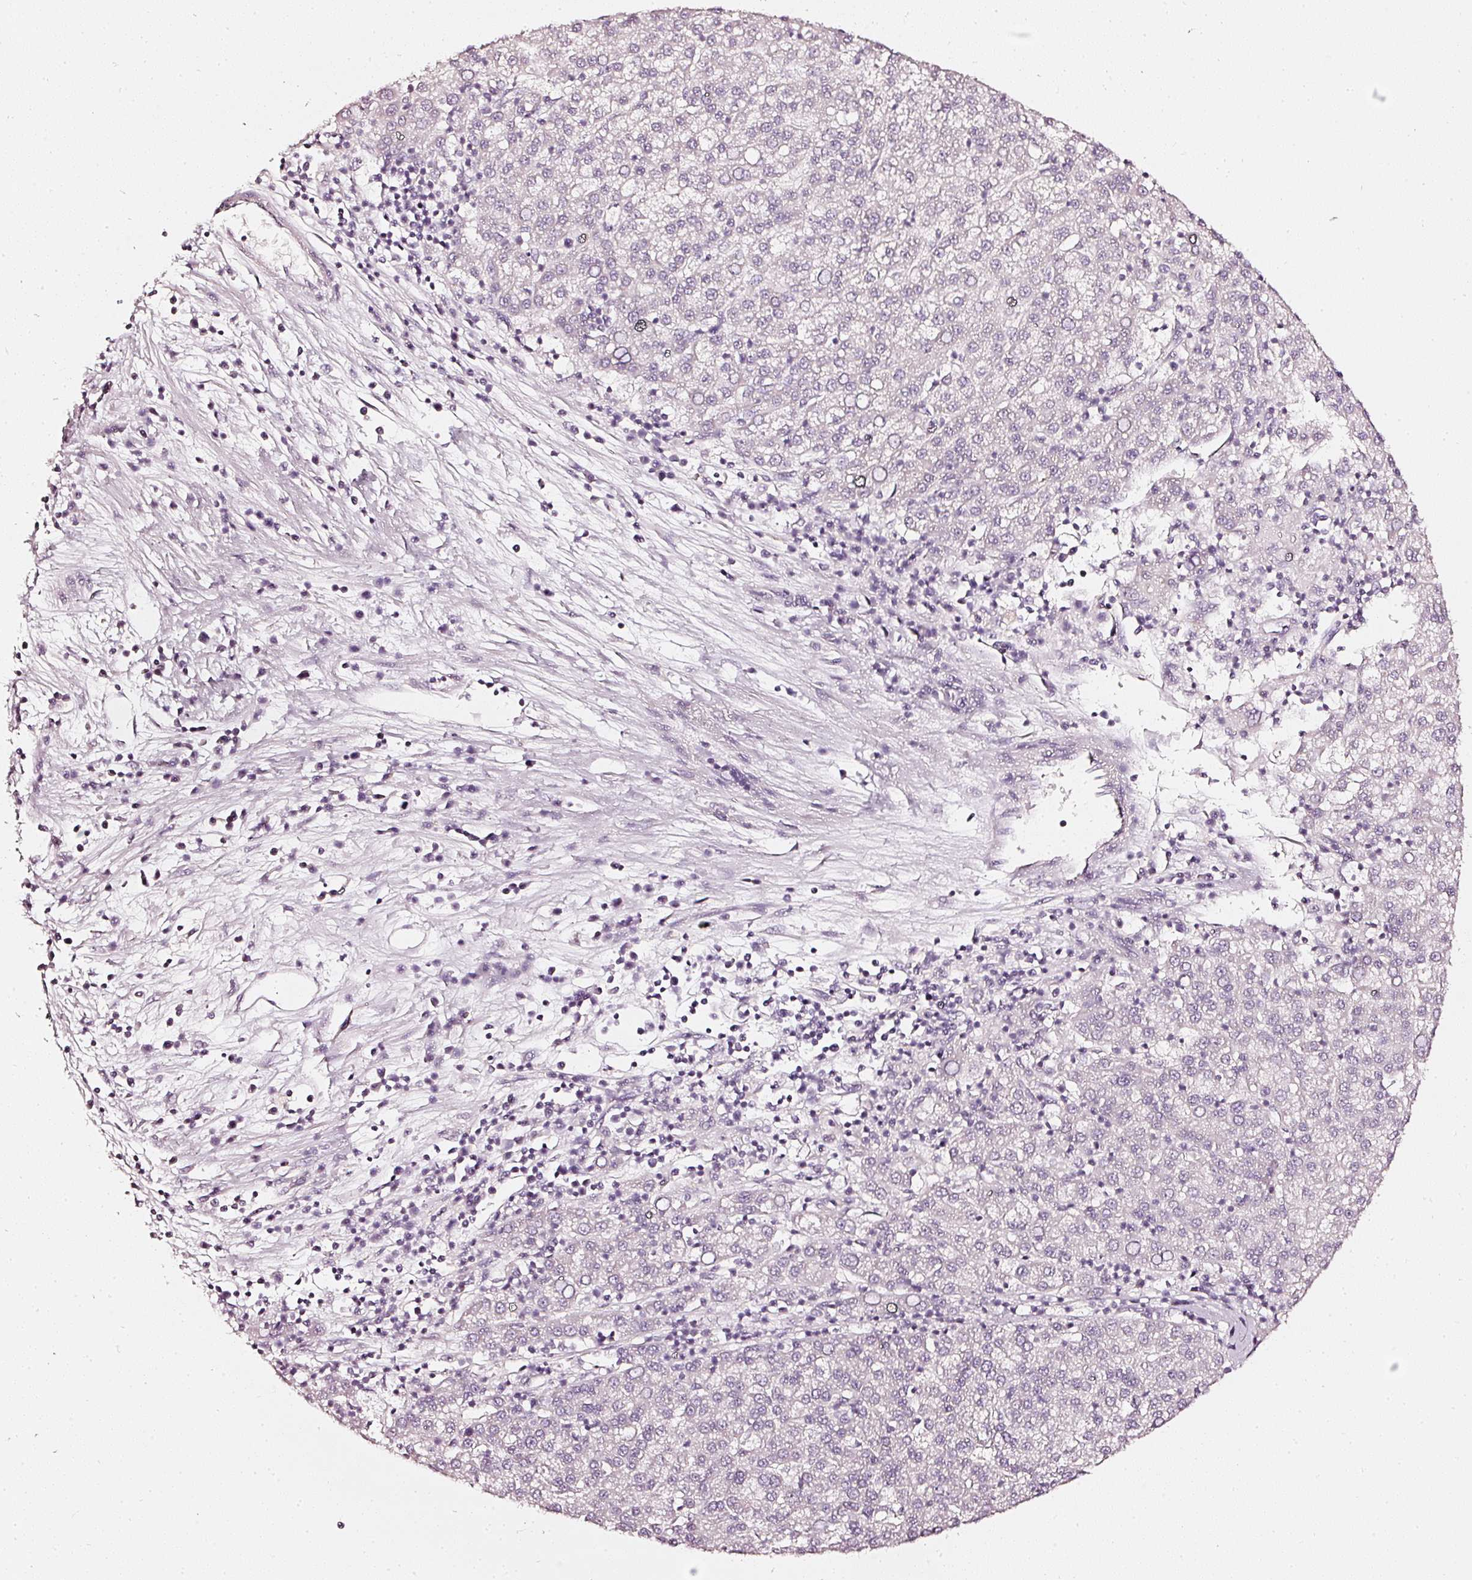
{"staining": {"intensity": "negative", "quantity": "none", "location": "none"}, "tissue": "liver cancer", "cell_type": "Tumor cells", "image_type": "cancer", "snomed": [{"axis": "morphology", "description": "Carcinoma, Hepatocellular, NOS"}, {"axis": "topography", "description": "Liver"}], "caption": "Tumor cells are negative for brown protein staining in liver cancer.", "gene": "CNP", "patient": {"sex": "female", "age": 58}}